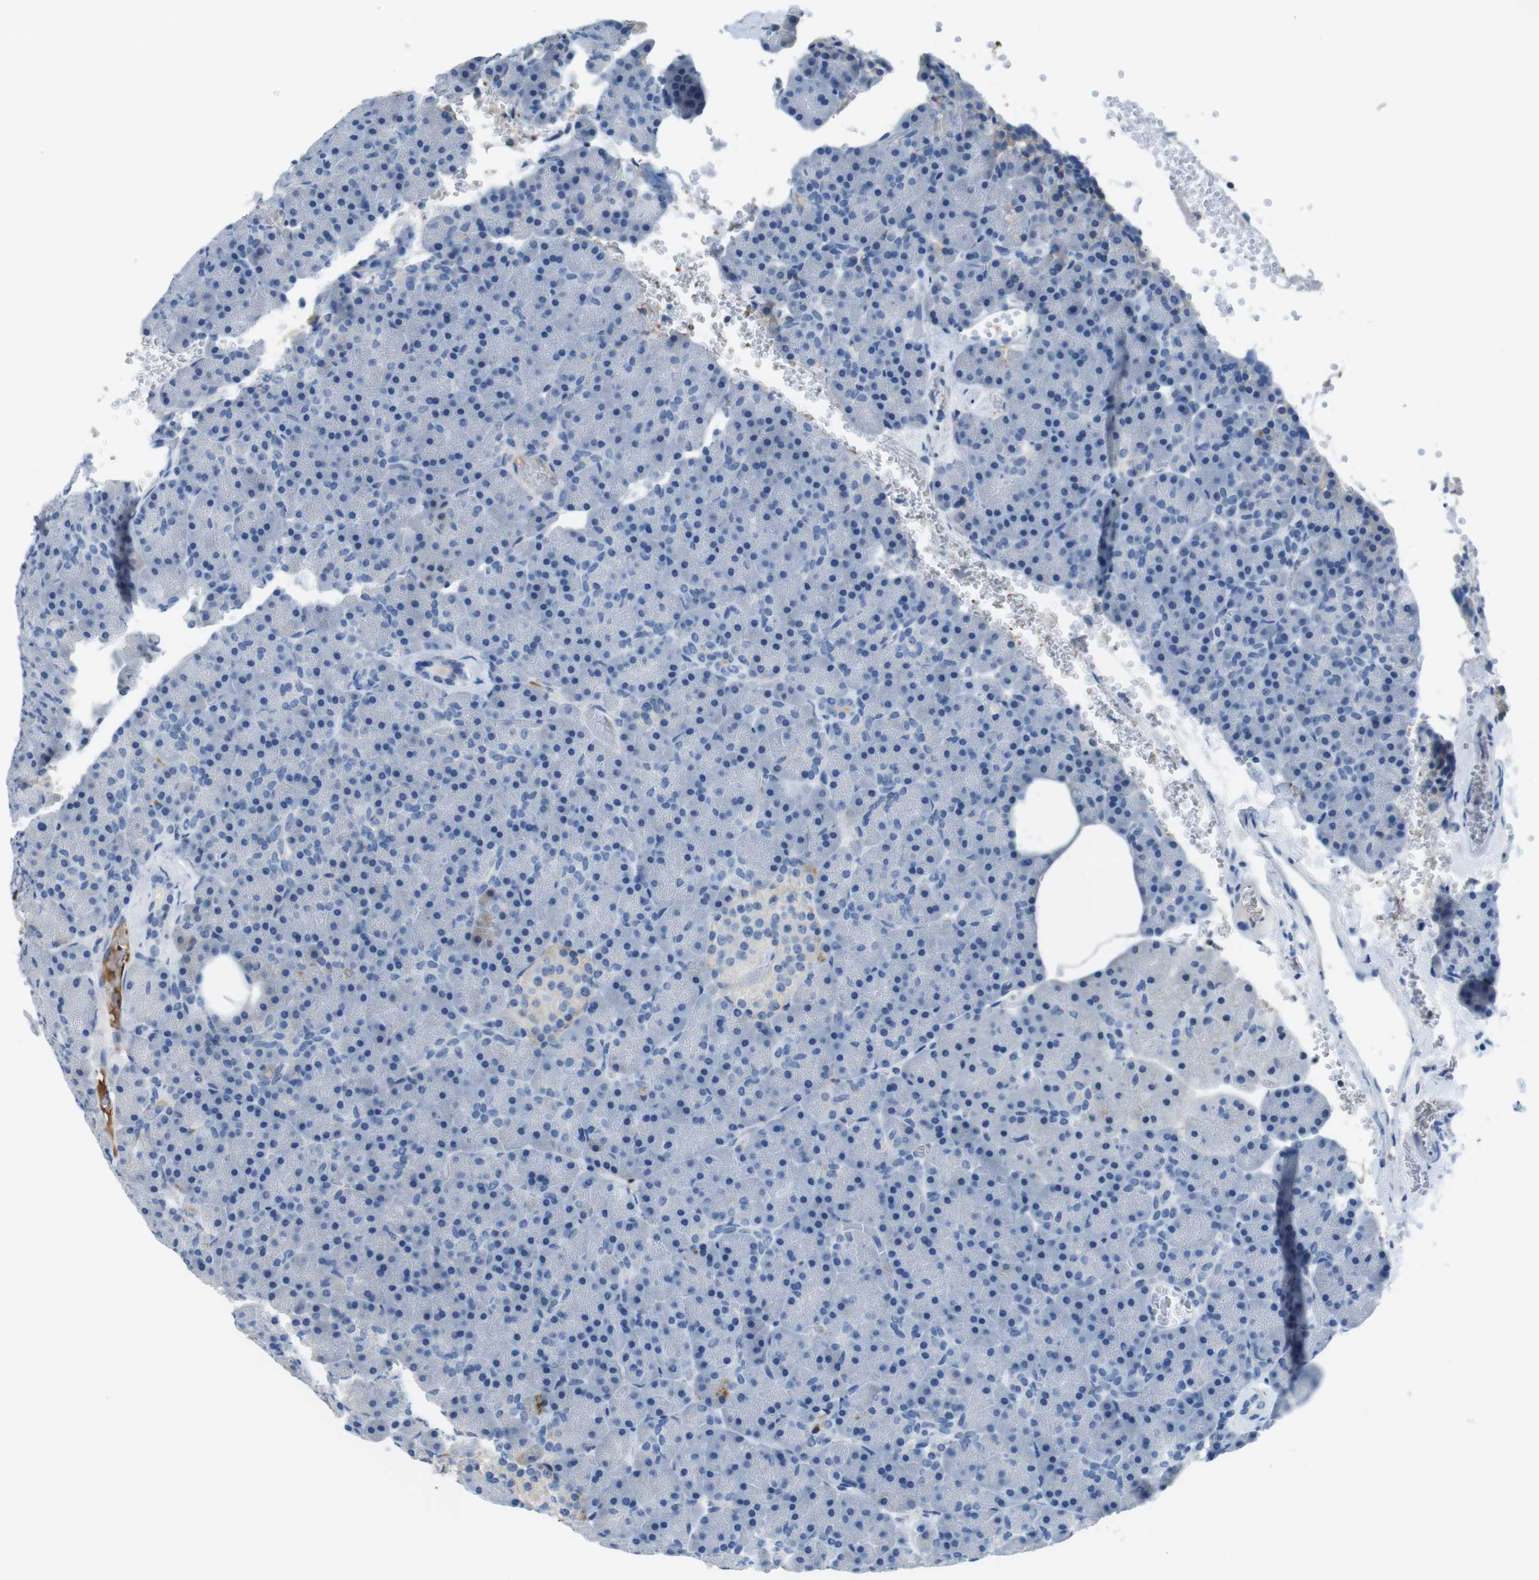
{"staining": {"intensity": "negative", "quantity": "none", "location": "none"}, "tissue": "pancreas", "cell_type": "Exocrine glandular cells", "image_type": "normal", "snomed": [{"axis": "morphology", "description": "Normal tissue, NOS"}, {"axis": "topography", "description": "Pancreas"}], "caption": "A high-resolution histopathology image shows IHC staining of benign pancreas, which displays no significant positivity in exocrine glandular cells.", "gene": "TMPRSS15", "patient": {"sex": "female", "age": 35}}